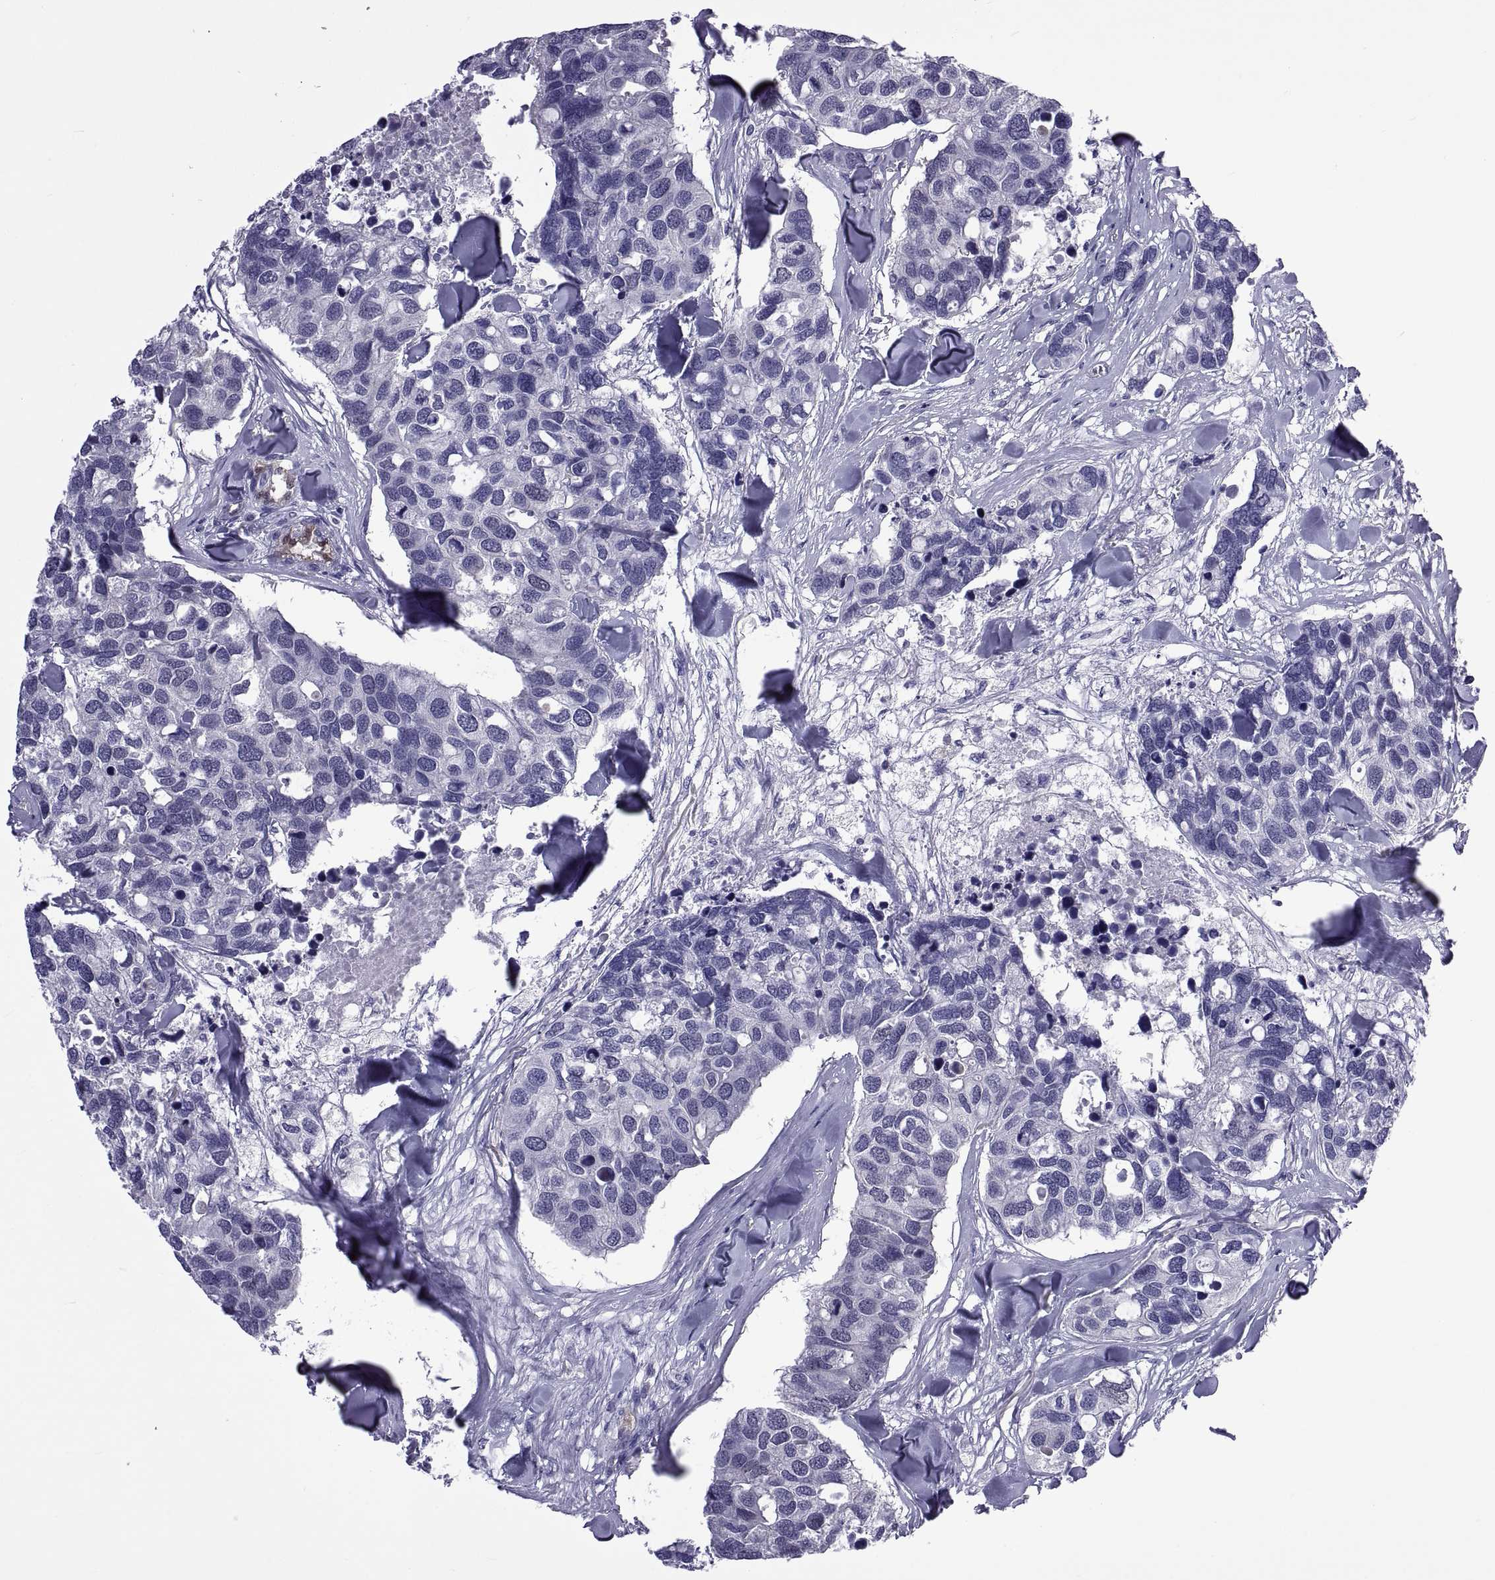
{"staining": {"intensity": "negative", "quantity": "none", "location": "none"}, "tissue": "breast cancer", "cell_type": "Tumor cells", "image_type": "cancer", "snomed": [{"axis": "morphology", "description": "Duct carcinoma"}, {"axis": "topography", "description": "Breast"}], "caption": "High magnification brightfield microscopy of breast invasive ductal carcinoma stained with DAB (3,3'-diaminobenzidine) (brown) and counterstained with hematoxylin (blue): tumor cells show no significant staining.", "gene": "LCN9", "patient": {"sex": "female", "age": 83}}